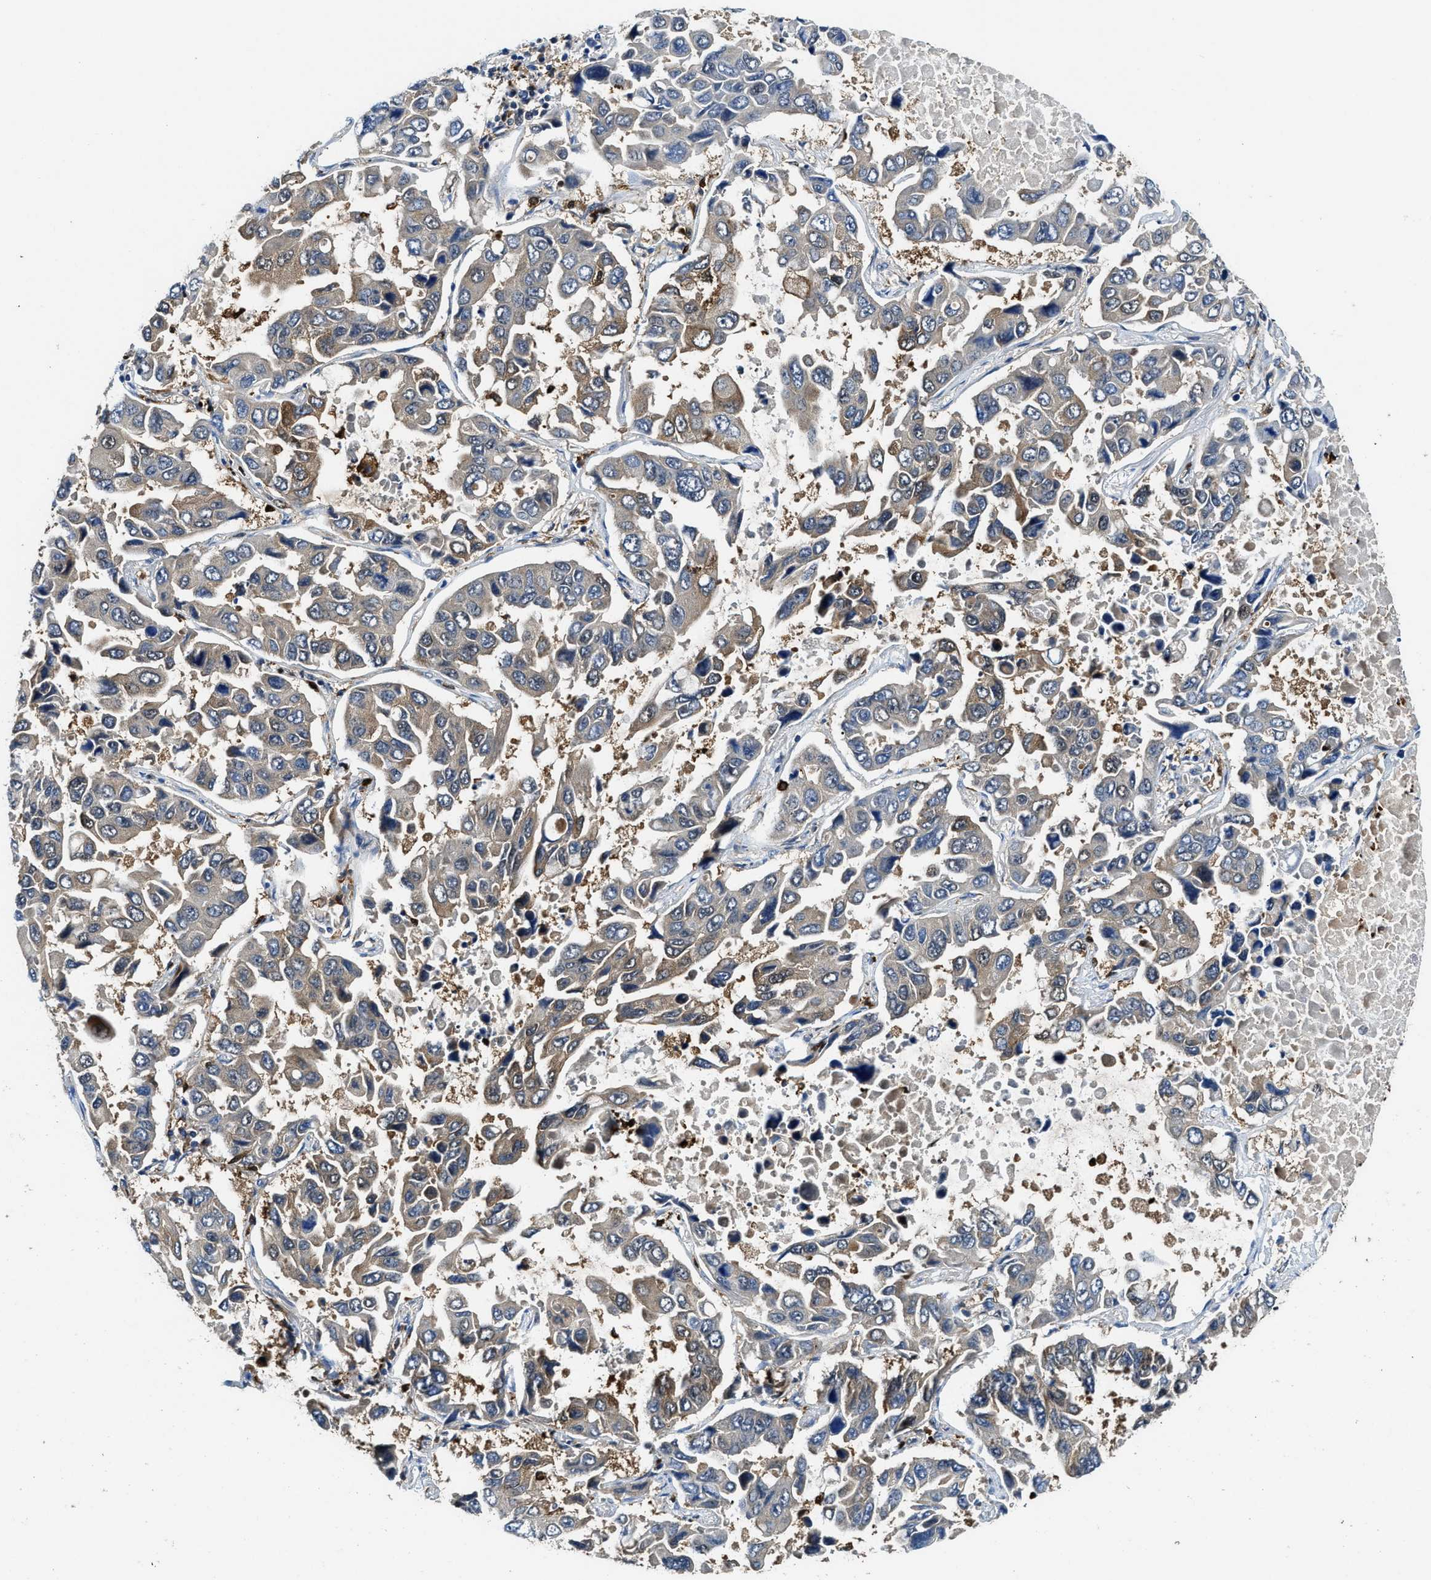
{"staining": {"intensity": "weak", "quantity": "<25%", "location": "cytoplasmic/membranous"}, "tissue": "lung cancer", "cell_type": "Tumor cells", "image_type": "cancer", "snomed": [{"axis": "morphology", "description": "Adenocarcinoma, NOS"}, {"axis": "topography", "description": "Lung"}], "caption": "Protein analysis of adenocarcinoma (lung) demonstrates no significant staining in tumor cells.", "gene": "LTA4H", "patient": {"sex": "male", "age": 64}}